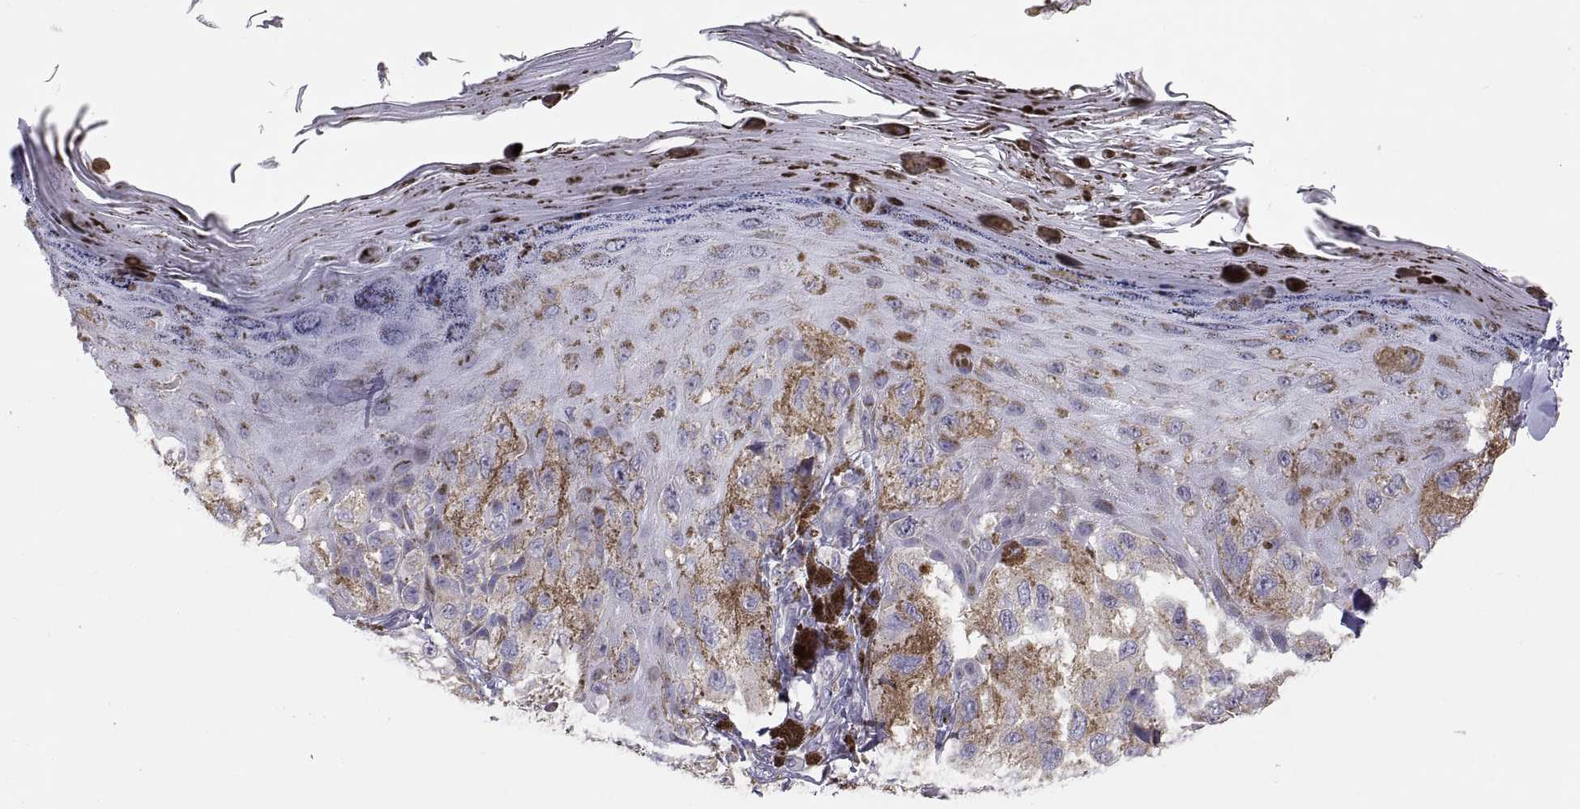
{"staining": {"intensity": "negative", "quantity": "none", "location": "none"}, "tissue": "melanoma", "cell_type": "Tumor cells", "image_type": "cancer", "snomed": [{"axis": "morphology", "description": "Malignant melanoma, NOS"}, {"axis": "topography", "description": "Skin"}], "caption": "DAB (3,3'-diaminobenzidine) immunohistochemical staining of human melanoma exhibits no significant expression in tumor cells.", "gene": "TNNC1", "patient": {"sex": "male", "age": 36}}